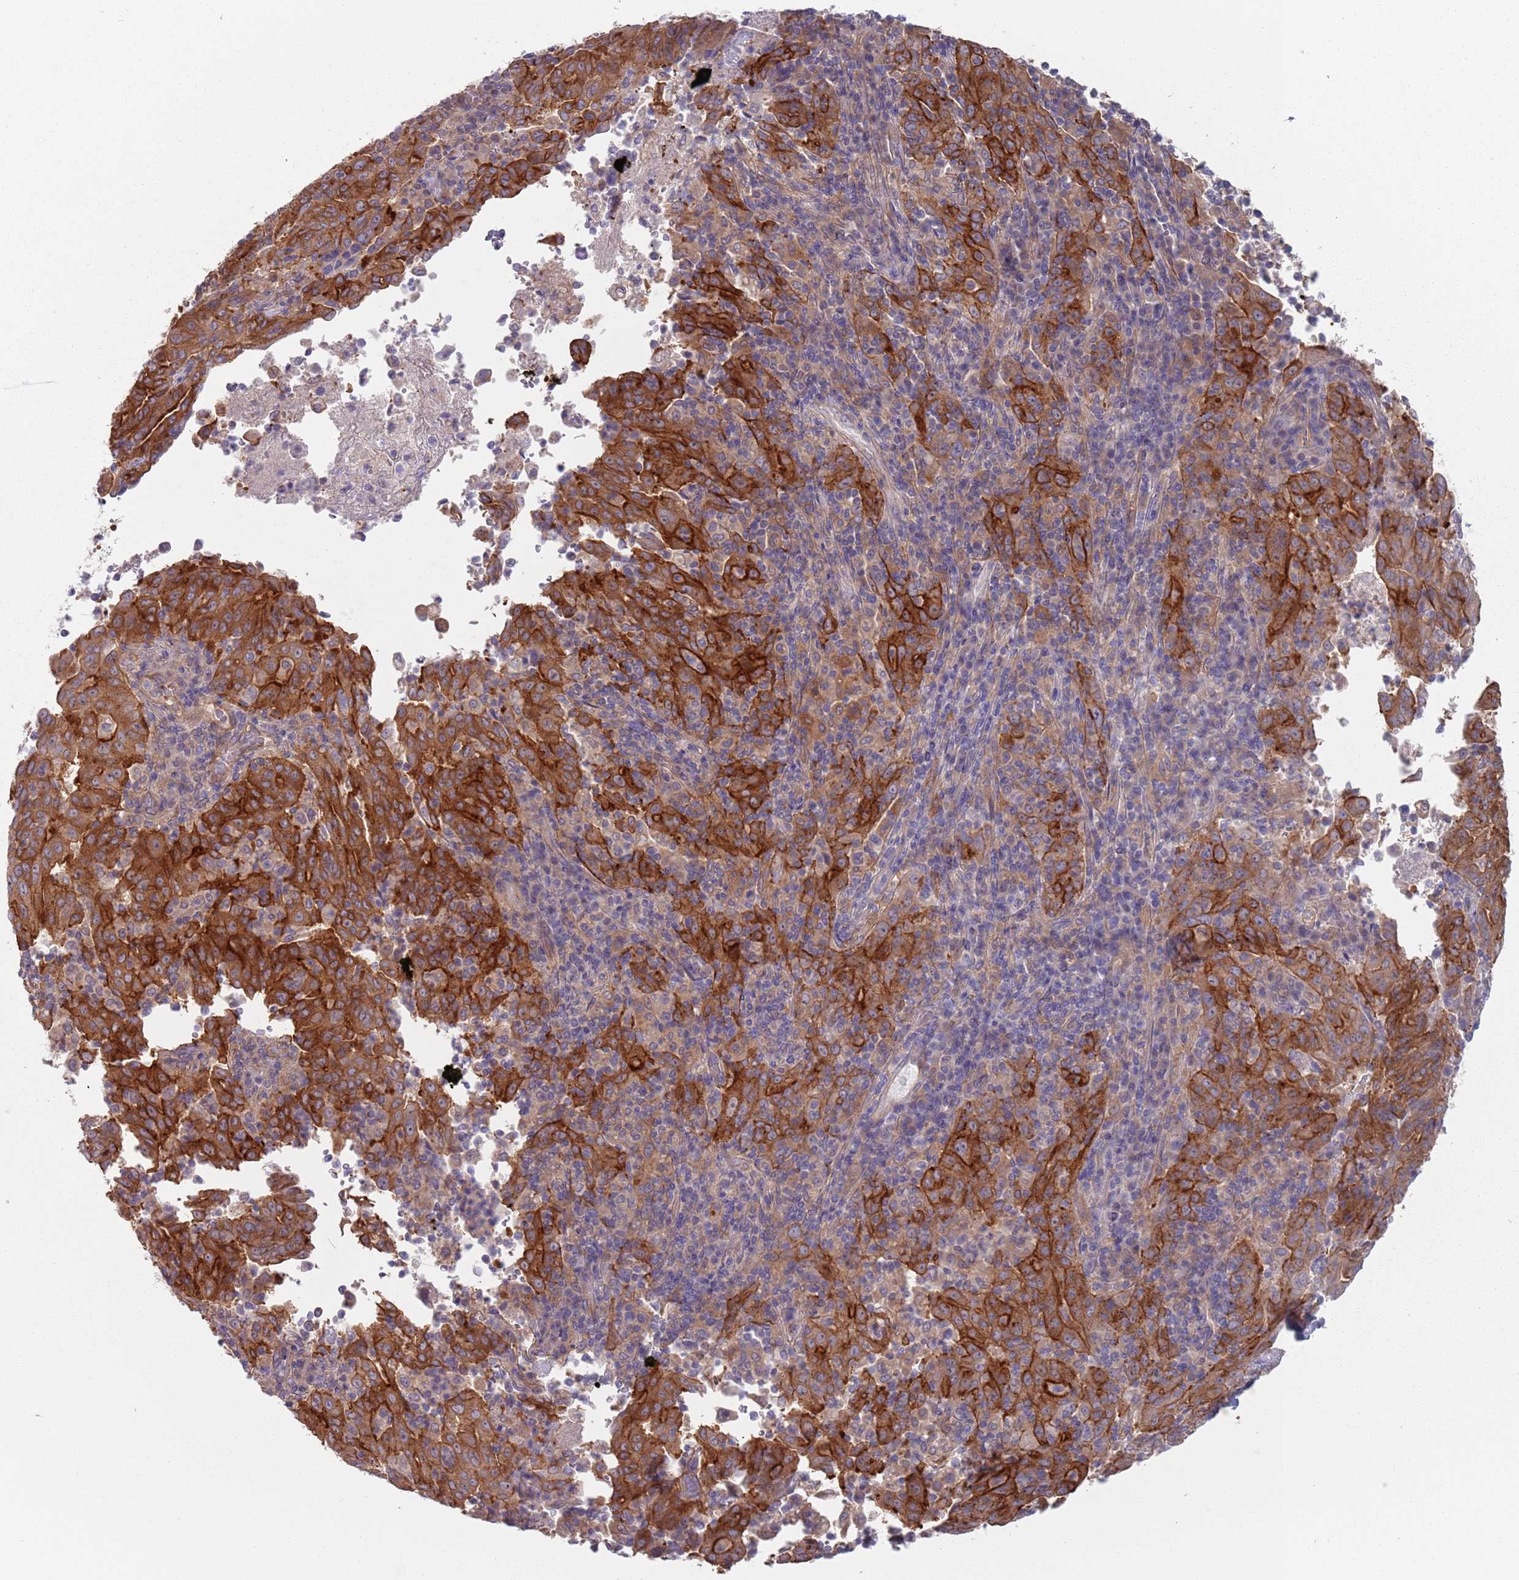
{"staining": {"intensity": "strong", "quantity": ">75%", "location": "cytoplasmic/membranous"}, "tissue": "pancreatic cancer", "cell_type": "Tumor cells", "image_type": "cancer", "snomed": [{"axis": "morphology", "description": "Adenocarcinoma, NOS"}, {"axis": "topography", "description": "Pancreas"}], "caption": "DAB immunohistochemical staining of human pancreatic cancer (adenocarcinoma) exhibits strong cytoplasmic/membranous protein expression in about >75% of tumor cells. (DAB (3,3'-diaminobenzidine) = brown stain, brightfield microscopy at high magnification).", "gene": "APPL2", "patient": {"sex": "male", "age": 63}}